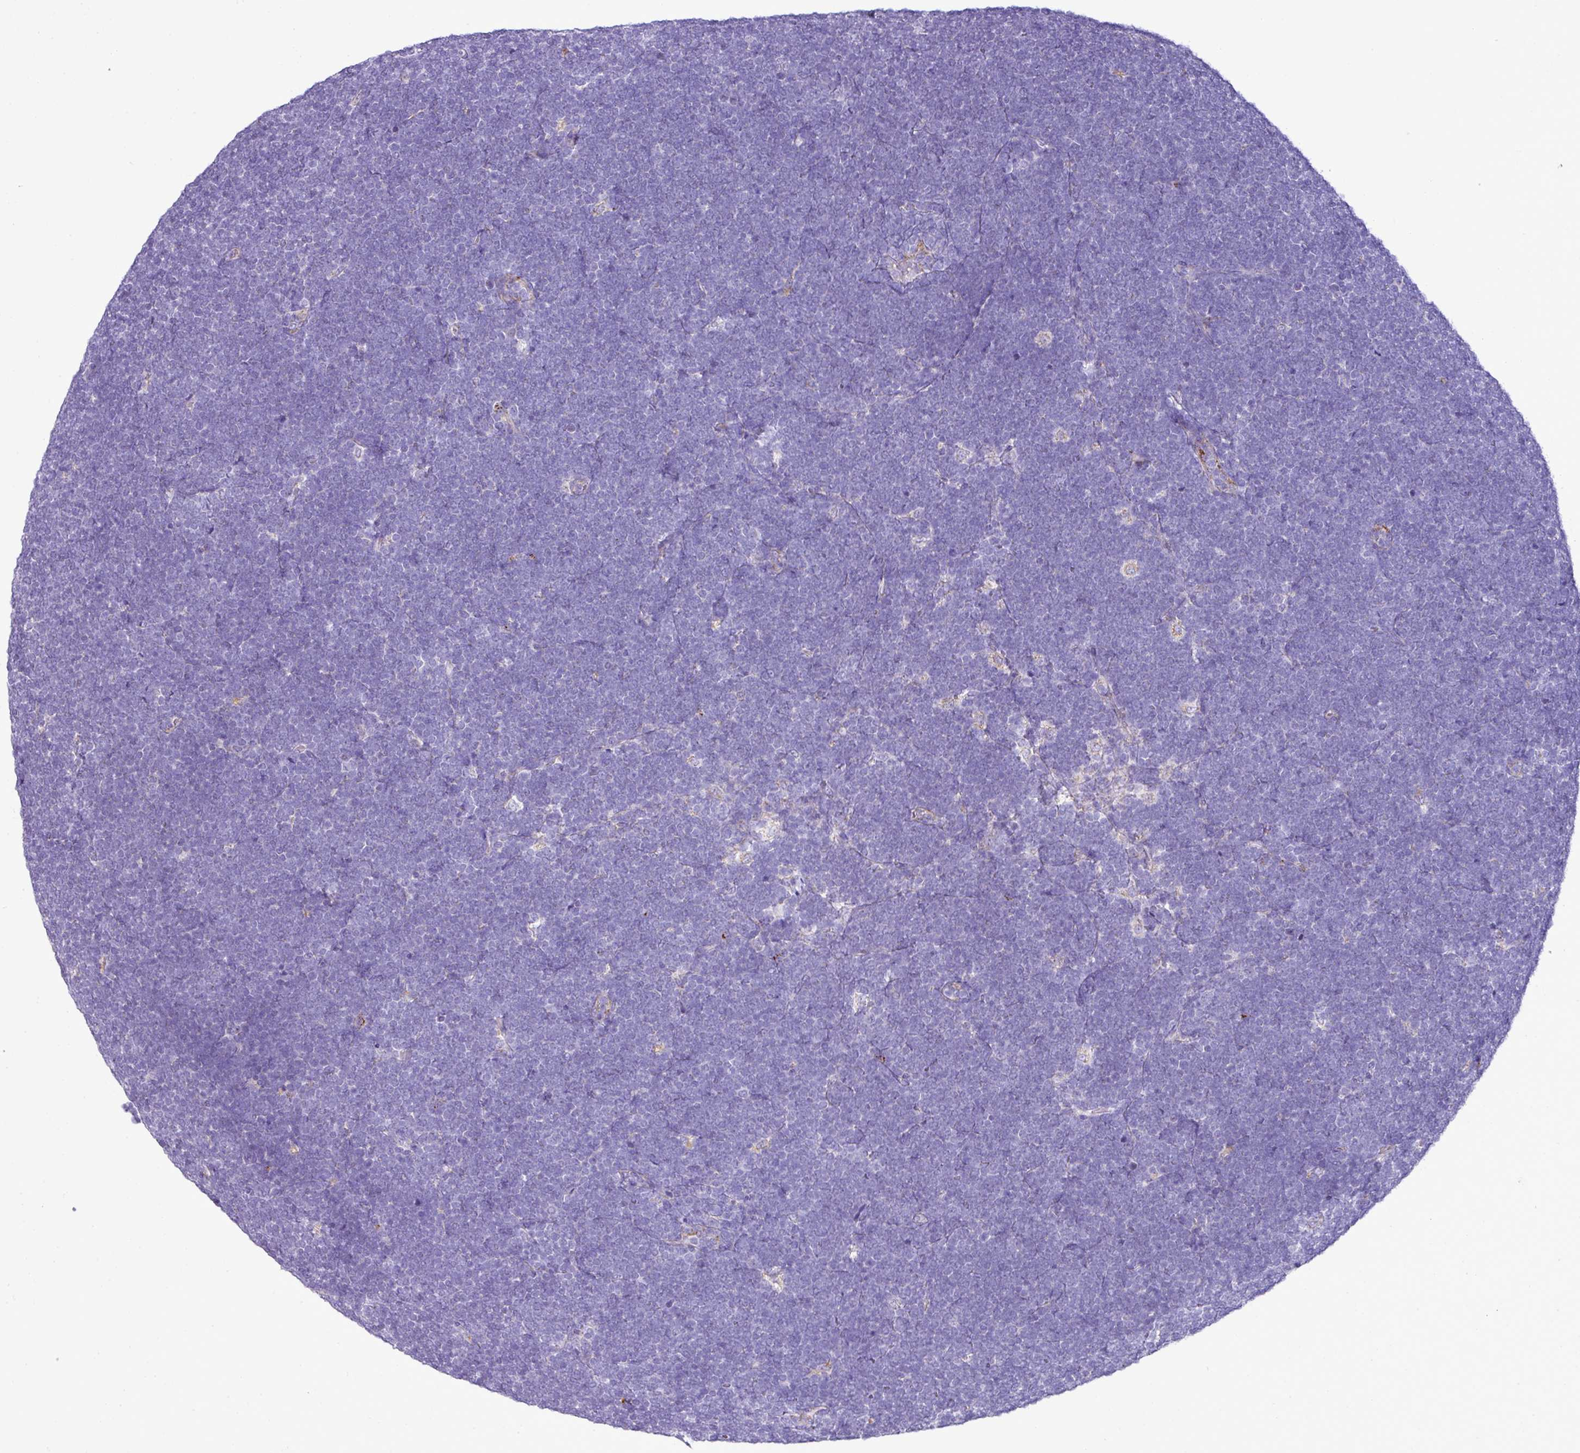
{"staining": {"intensity": "negative", "quantity": "none", "location": "none"}, "tissue": "lymphoma", "cell_type": "Tumor cells", "image_type": "cancer", "snomed": [{"axis": "morphology", "description": "Malignant lymphoma, non-Hodgkin's type, High grade"}, {"axis": "topography", "description": "Lymph node"}], "caption": "An image of human malignant lymphoma, non-Hodgkin's type (high-grade) is negative for staining in tumor cells.", "gene": "PGAP4", "patient": {"sex": "male", "age": 13}}